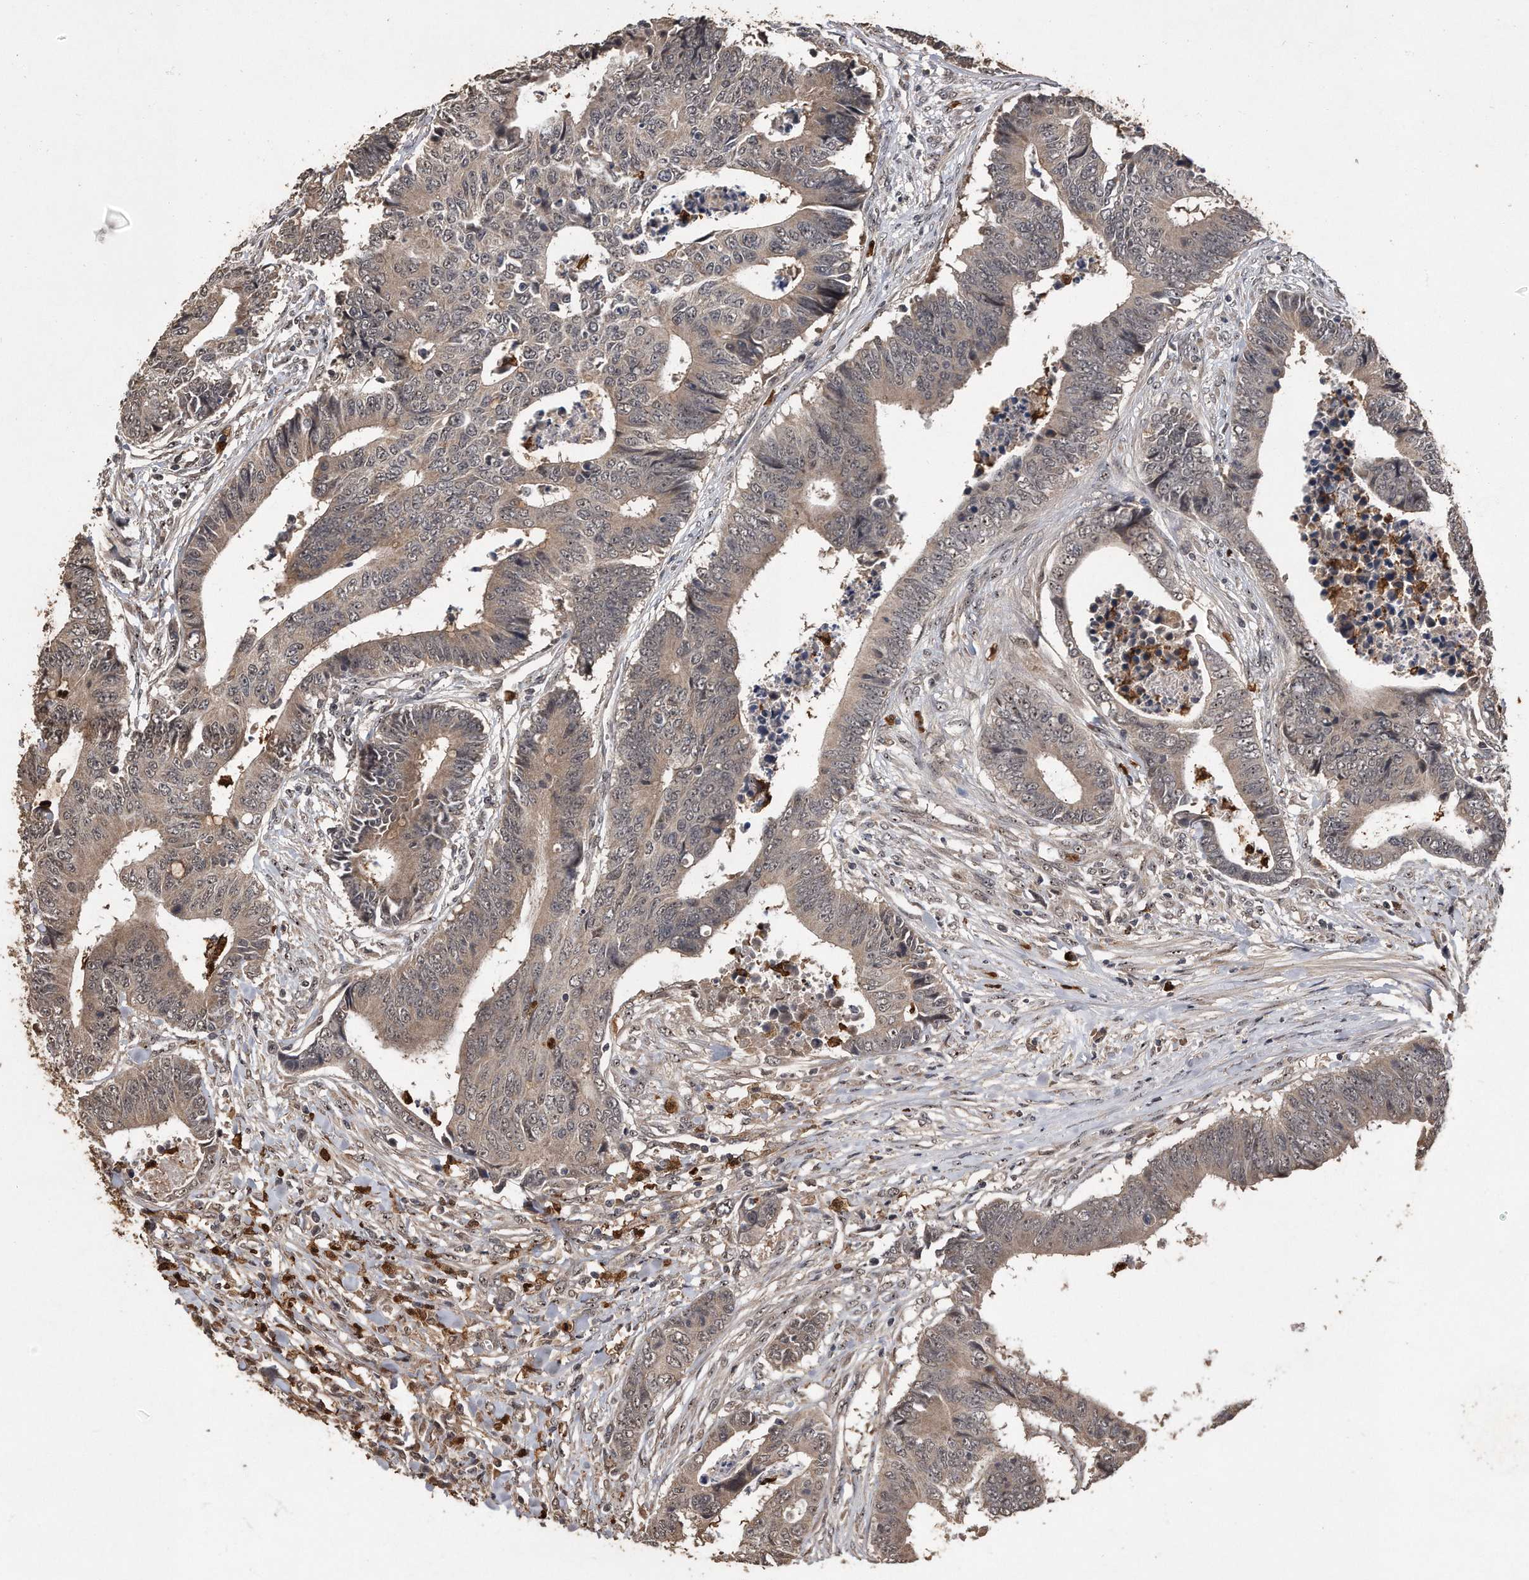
{"staining": {"intensity": "weak", "quantity": "25%-75%", "location": "cytoplasmic/membranous,nuclear"}, "tissue": "colorectal cancer", "cell_type": "Tumor cells", "image_type": "cancer", "snomed": [{"axis": "morphology", "description": "Adenocarcinoma, NOS"}, {"axis": "topography", "description": "Rectum"}], "caption": "DAB (3,3'-diaminobenzidine) immunohistochemical staining of colorectal cancer (adenocarcinoma) shows weak cytoplasmic/membranous and nuclear protein expression in about 25%-75% of tumor cells. (IHC, brightfield microscopy, high magnification).", "gene": "PELO", "patient": {"sex": "male", "age": 84}}